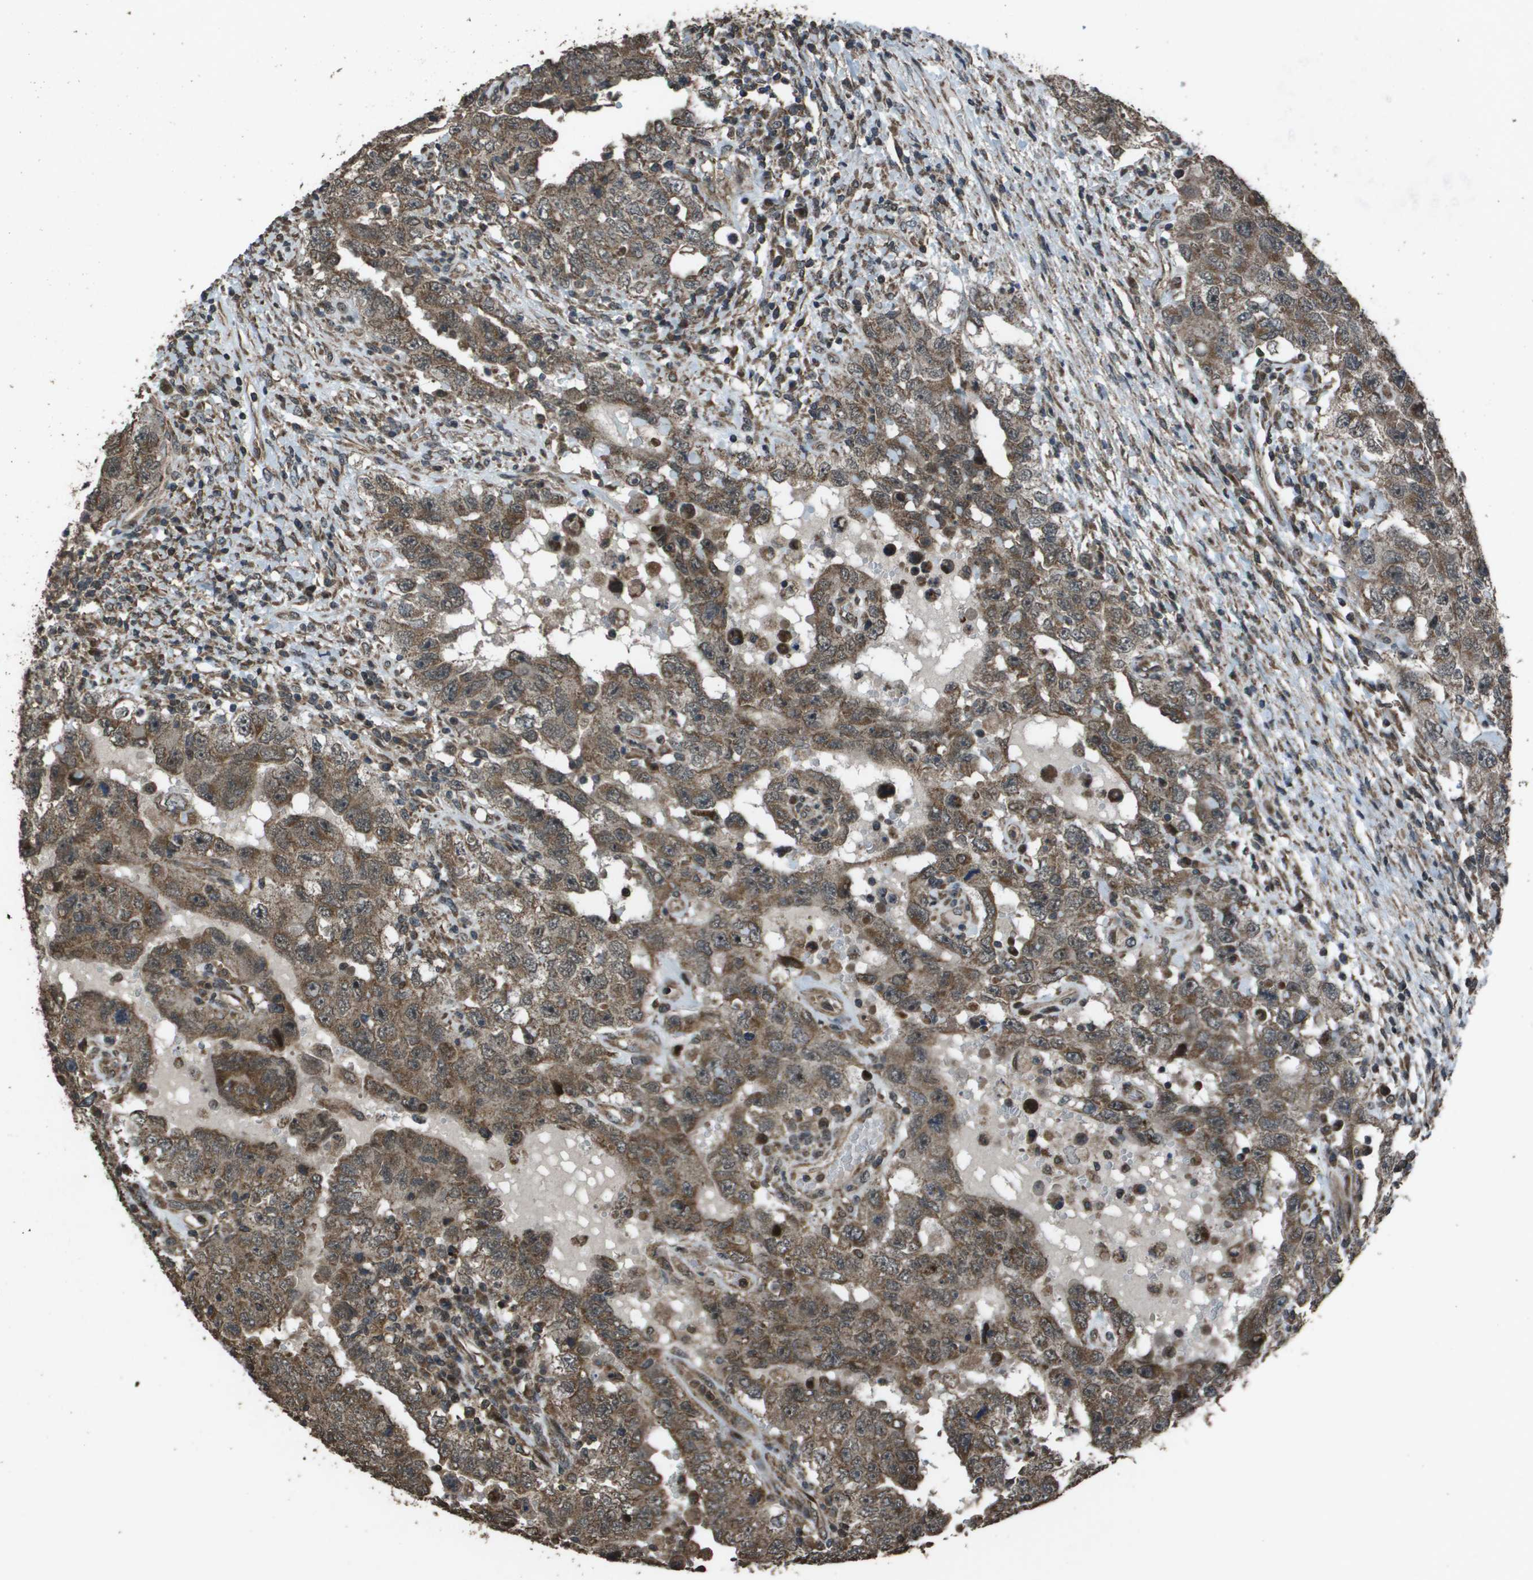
{"staining": {"intensity": "moderate", "quantity": ">75%", "location": "cytoplasmic/membranous"}, "tissue": "testis cancer", "cell_type": "Tumor cells", "image_type": "cancer", "snomed": [{"axis": "morphology", "description": "Carcinoma, Embryonal, NOS"}, {"axis": "topography", "description": "Testis"}], "caption": "Protein analysis of embryonal carcinoma (testis) tissue shows moderate cytoplasmic/membranous expression in approximately >75% of tumor cells.", "gene": "FIG4", "patient": {"sex": "male", "age": 26}}